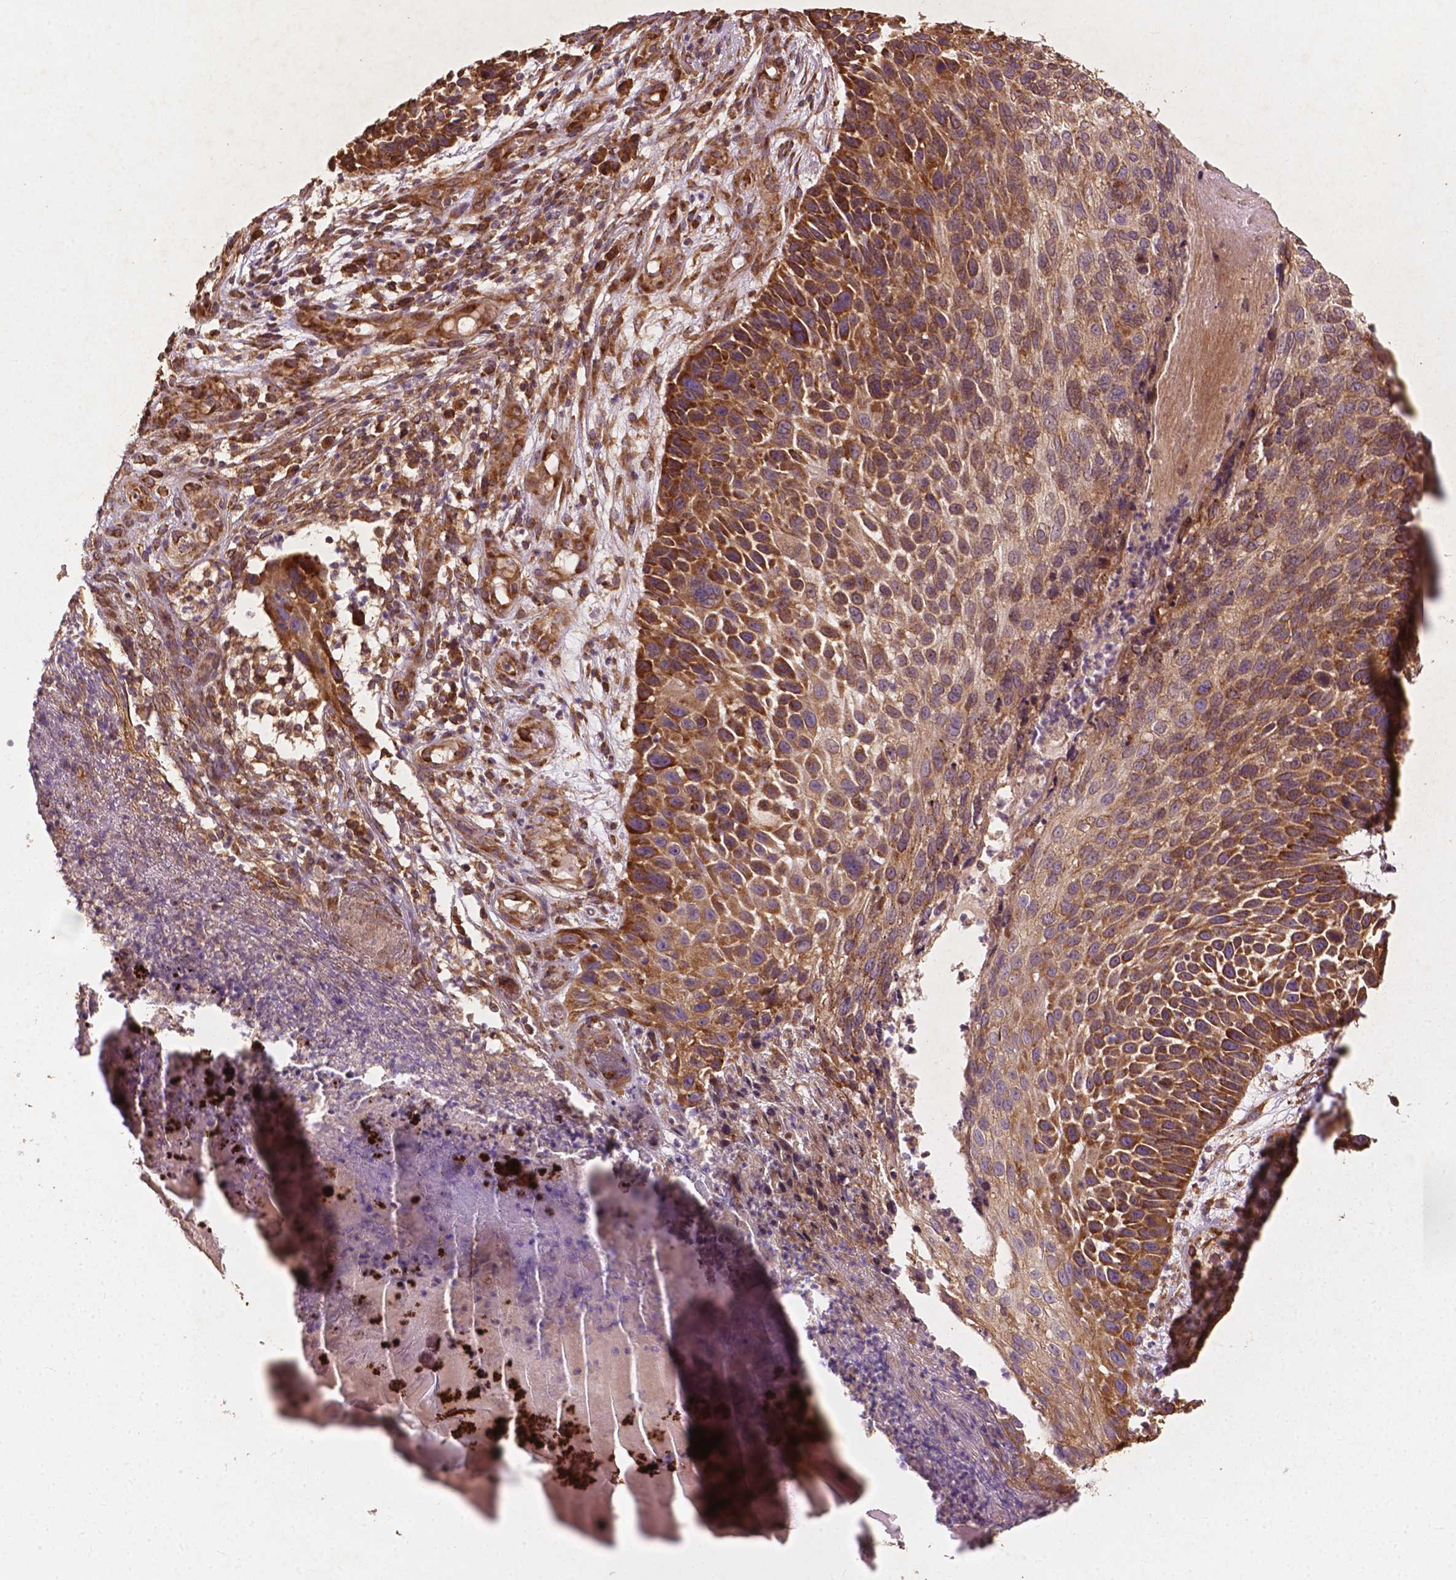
{"staining": {"intensity": "strong", "quantity": ">75%", "location": "cytoplasmic/membranous"}, "tissue": "skin cancer", "cell_type": "Tumor cells", "image_type": "cancer", "snomed": [{"axis": "morphology", "description": "Squamous cell carcinoma, NOS"}, {"axis": "topography", "description": "Skin"}], "caption": "A brown stain shows strong cytoplasmic/membranous expression of a protein in skin cancer (squamous cell carcinoma) tumor cells.", "gene": "G3BP1", "patient": {"sex": "male", "age": 92}}